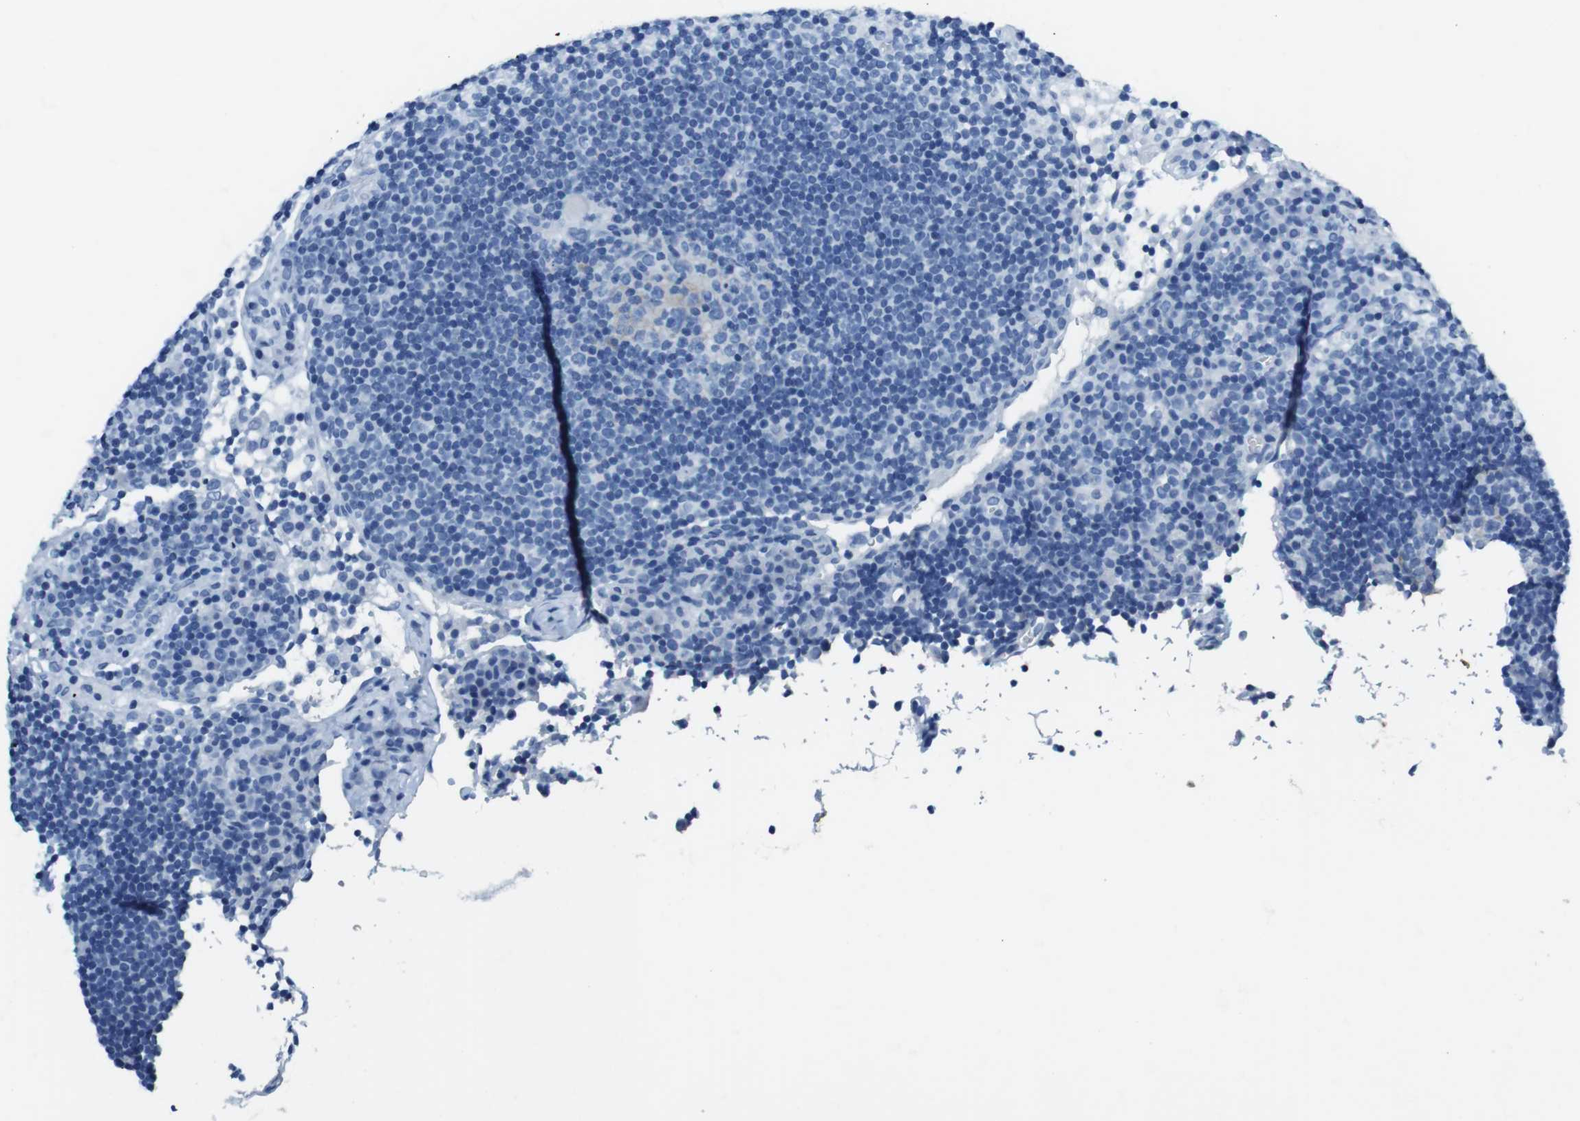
{"staining": {"intensity": "negative", "quantity": "none", "location": "none"}, "tissue": "lymph node", "cell_type": "Germinal center cells", "image_type": "normal", "snomed": [{"axis": "morphology", "description": "Normal tissue, NOS"}, {"axis": "topography", "description": "Lymph node"}], "caption": "Immunohistochemistry (IHC) photomicrograph of benign human lymph node stained for a protein (brown), which displays no positivity in germinal center cells.", "gene": "TFAP2C", "patient": {"sex": "female", "age": 53}}